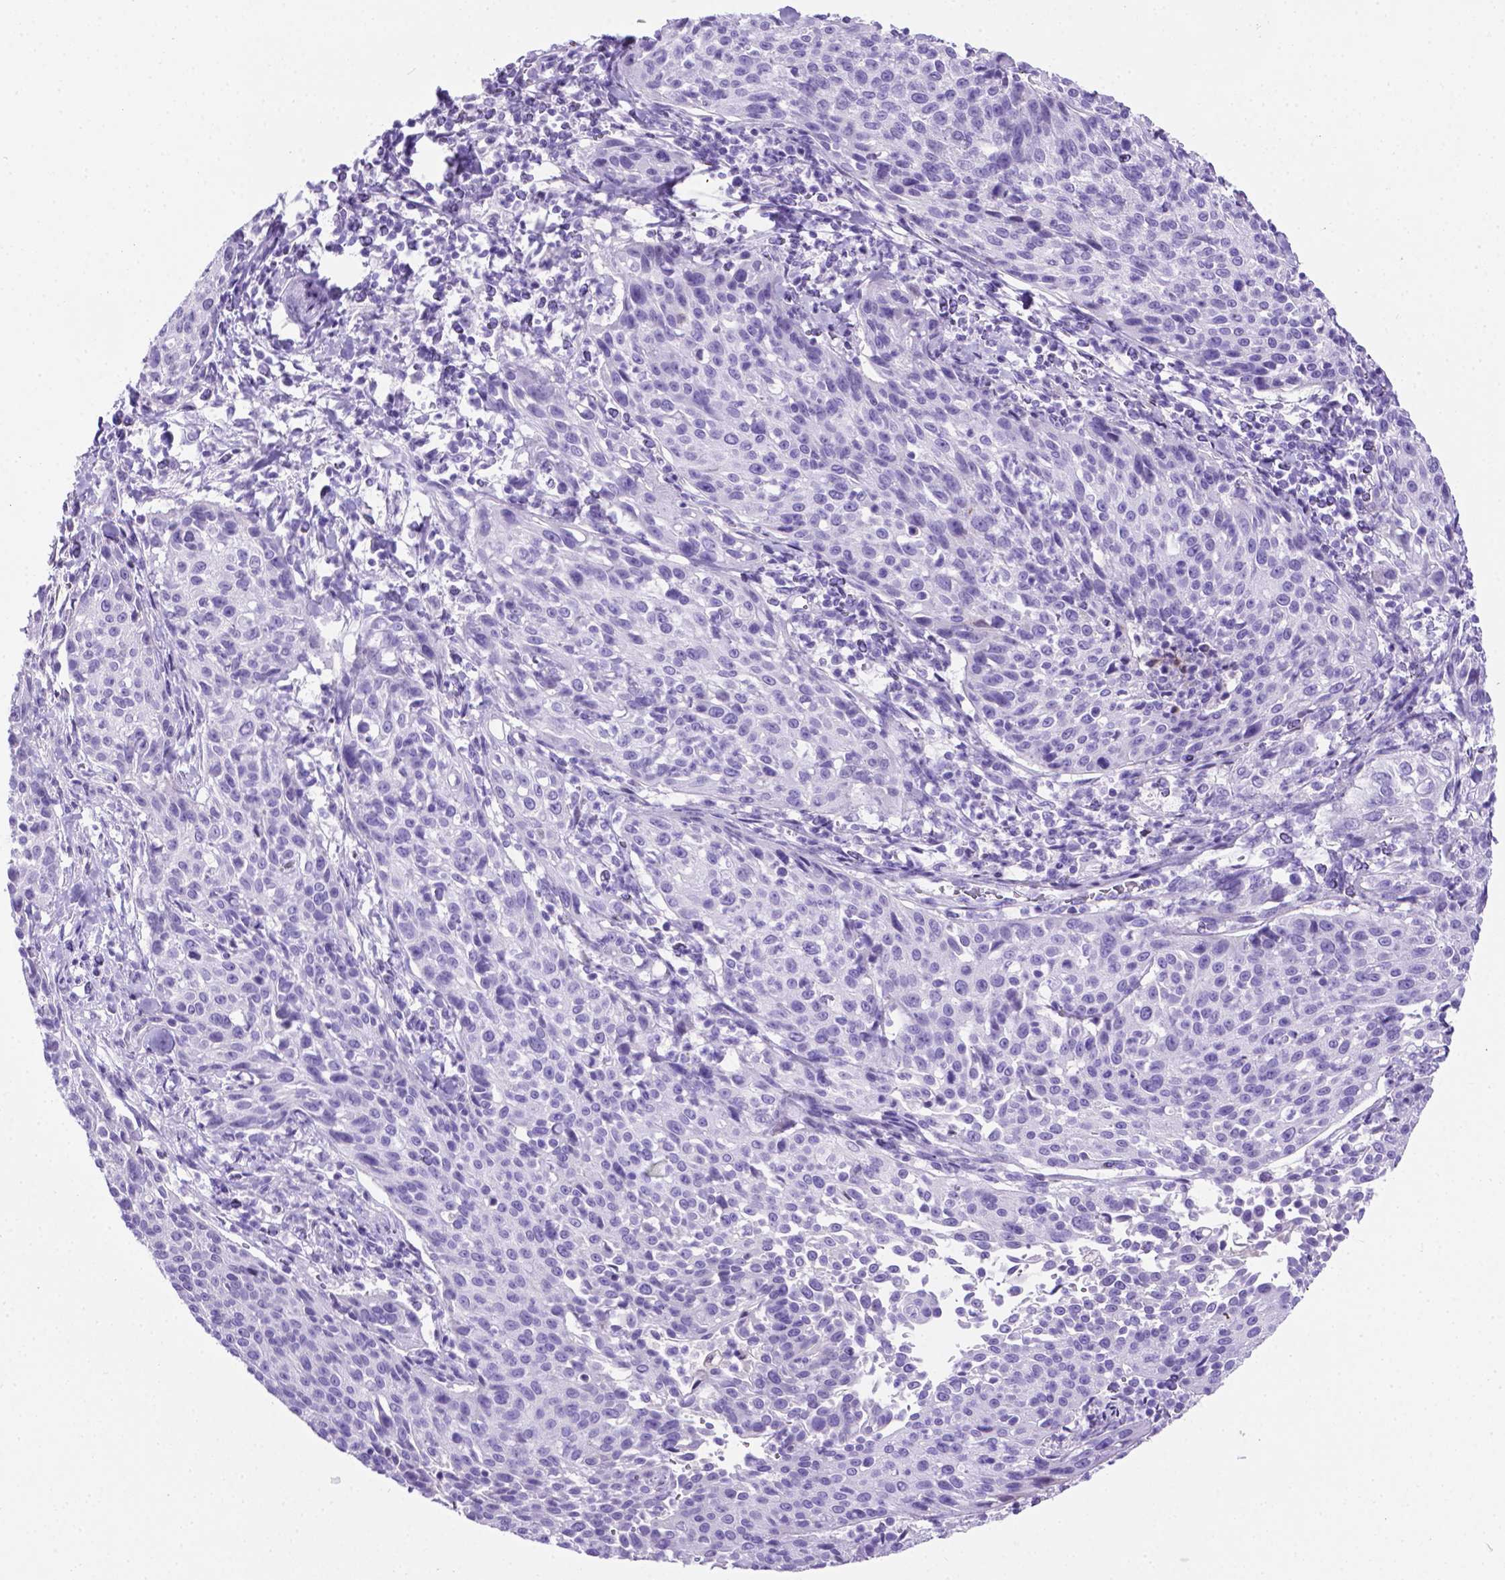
{"staining": {"intensity": "negative", "quantity": "none", "location": "none"}, "tissue": "cervical cancer", "cell_type": "Tumor cells", "image_type": "cancer", "snomed": [{"axis": "morphology", "description": "Squamous cell carcinoma, NOS"}, {"axis": "topography", "description": "Cervix"}], "caption": "Tumor cells show no significant protein positivity in cervical squamous cell carcinoma.", "gene": "C17orf107", "patient": {"sex": "female", "age": 26}}